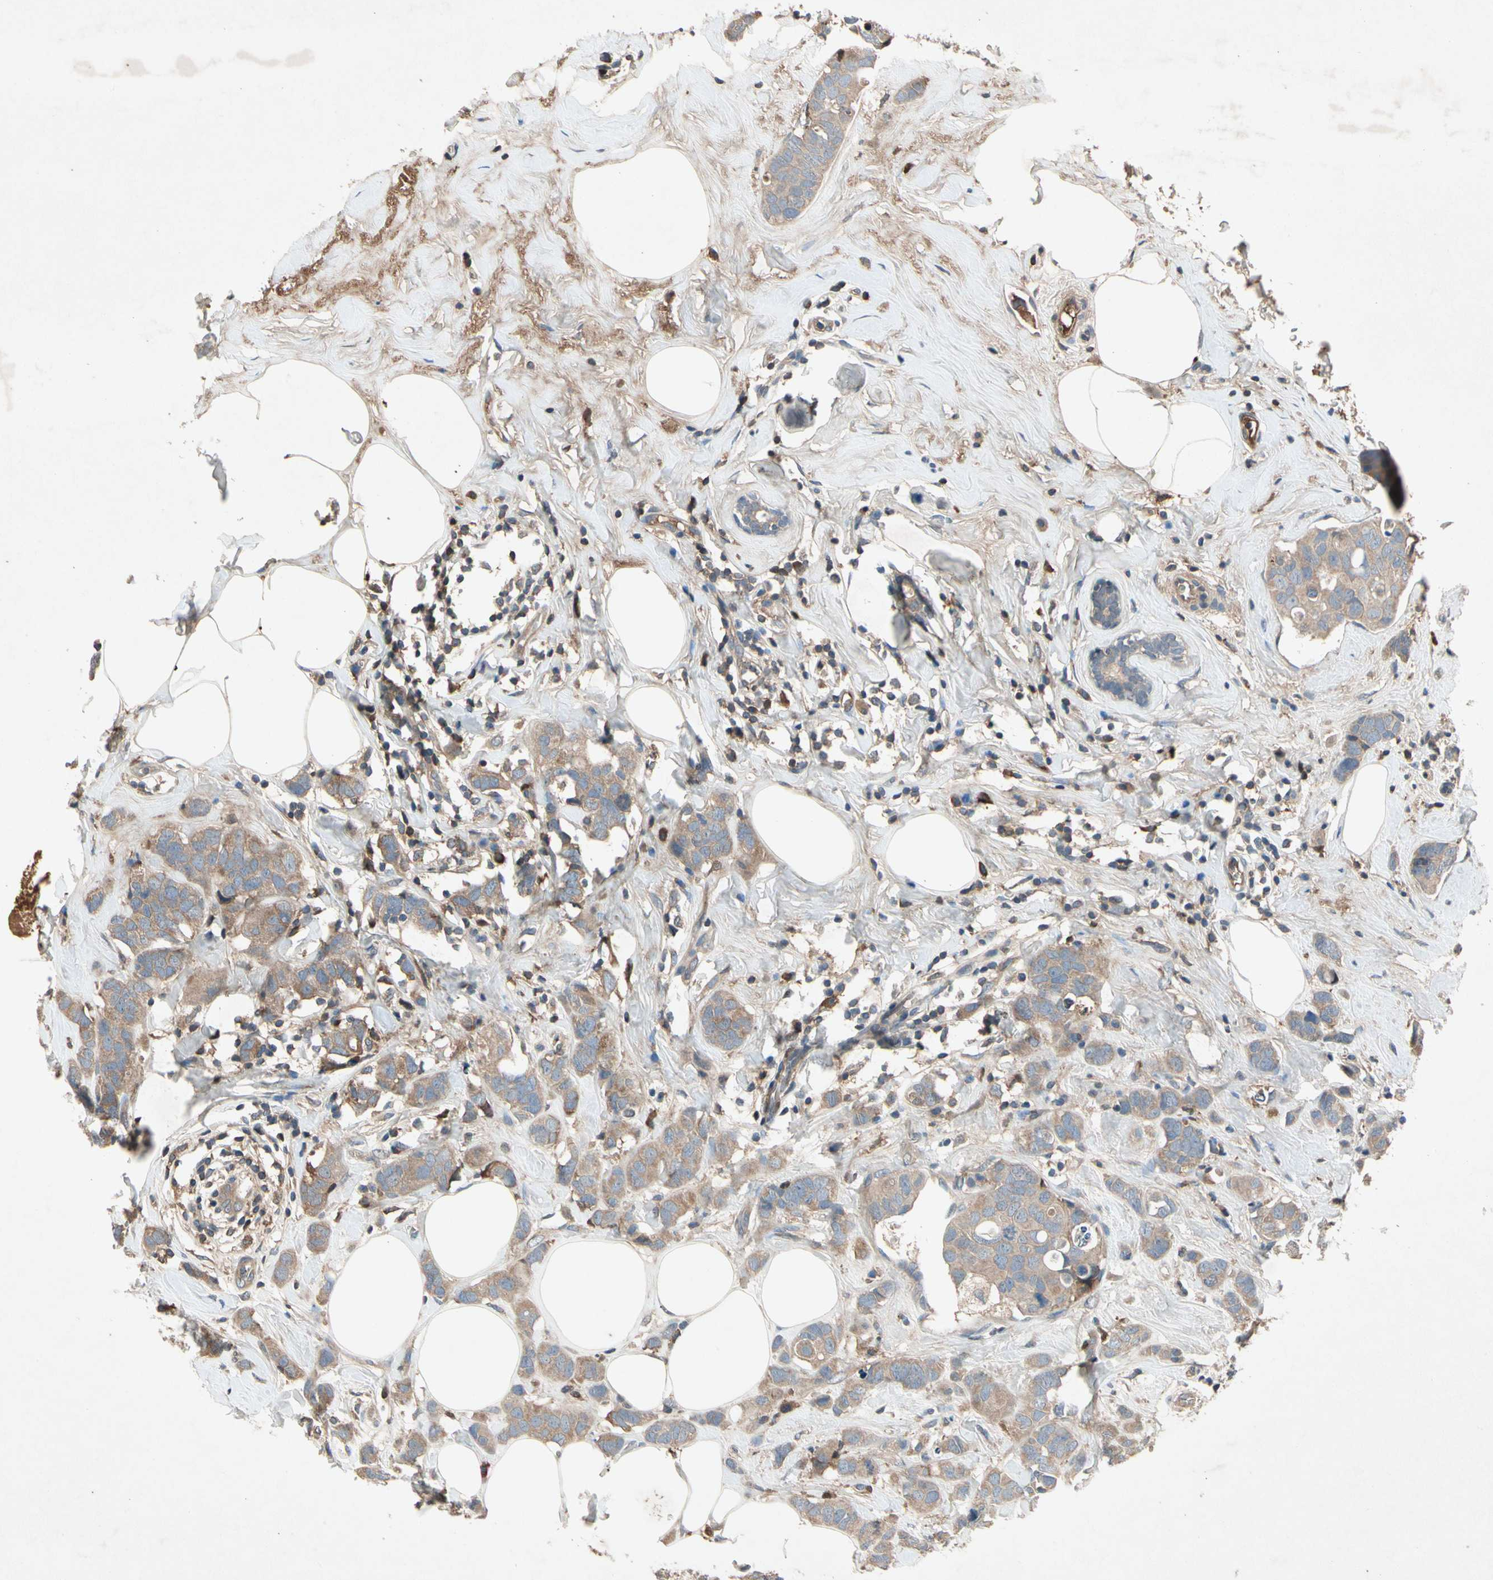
{"staining": {"intensity": "weak", "quantity": ">75%", "location": "cytoplasmic/membranous"}, "tissue": "breast cancer", "cell_type": "Tumor cells", "image_type": "cancer", "snomed": [{"axis": "morphology", "description": "Normal tissue, NOS"}, {"axis": "morphology", "description": "Duct carcinoma"}, {"axis": "topography", "description": "Breast"}], "caption": "Protein expression analysis of human breast cancer (intraductal carcinoma) reveals weak cytoplasmic/membranous expression in about >75% of tumor cells.", "gene": "IL1RL1", "patient": {"sex": "female", "age": 50}}